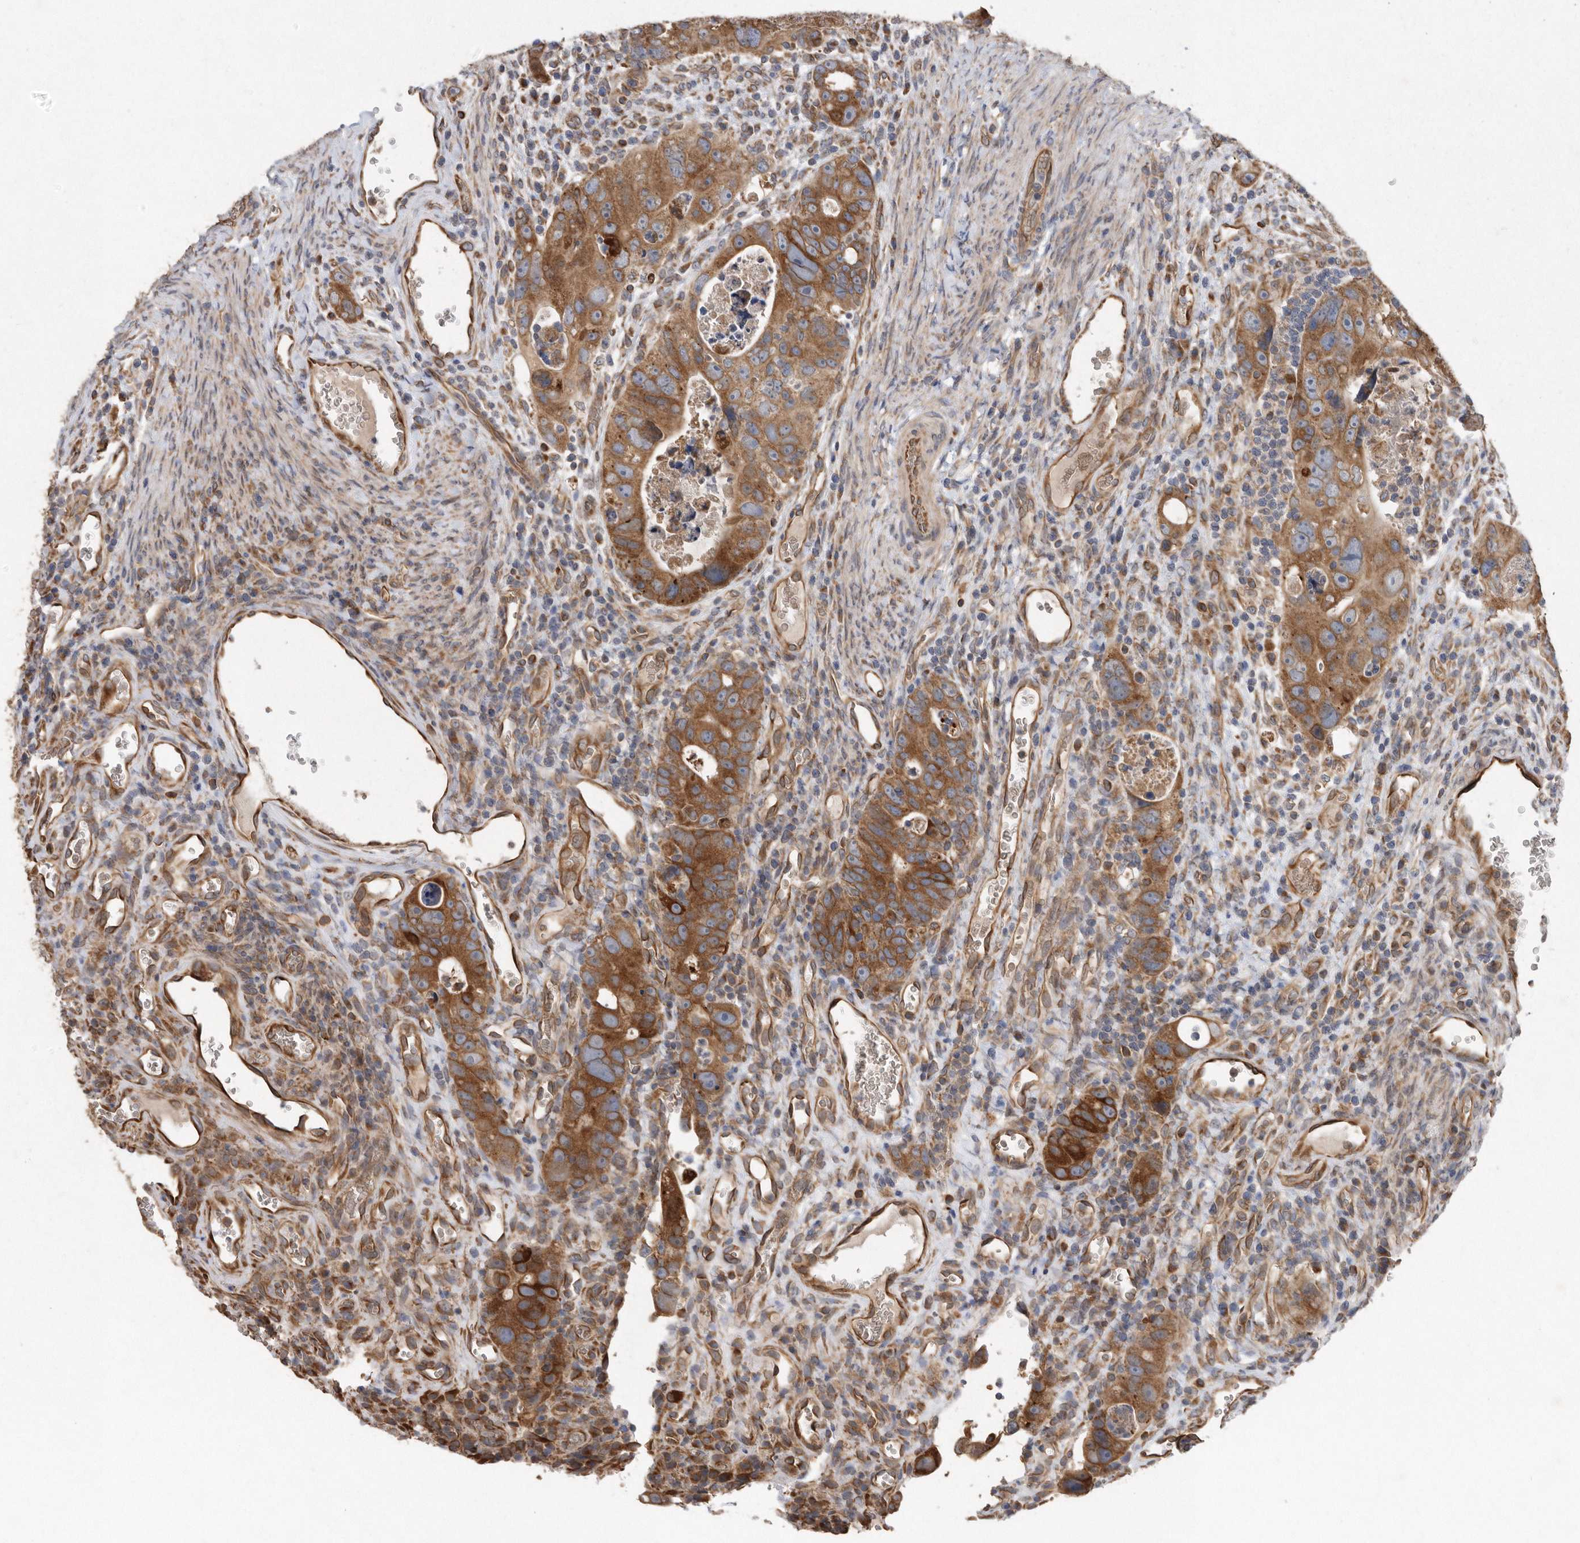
{"staining": {"intensity": "strong", "quantity": ">75%", "location": "cytoplasmic/membranous"}, "tissue": "colorectal cancer", "cell_type": "Tumor cells", "image_type": "cancer", "snomed": [{"axis": "morphology", "description": "Adenocarcinoma, NOS"}, {"axis": "topography", "description": "Rectum"}], "caption": "The immunohistochemical stain highlights strong cytoplasmic/membranous staining in tumor cells of colorectal cancer (adenocarcinoma) tissue. (DAB IHC, brown staining for protein, blue staining for nuclei).", "gene": "PON2", "patient": {"sex": "male", "age": 59}}